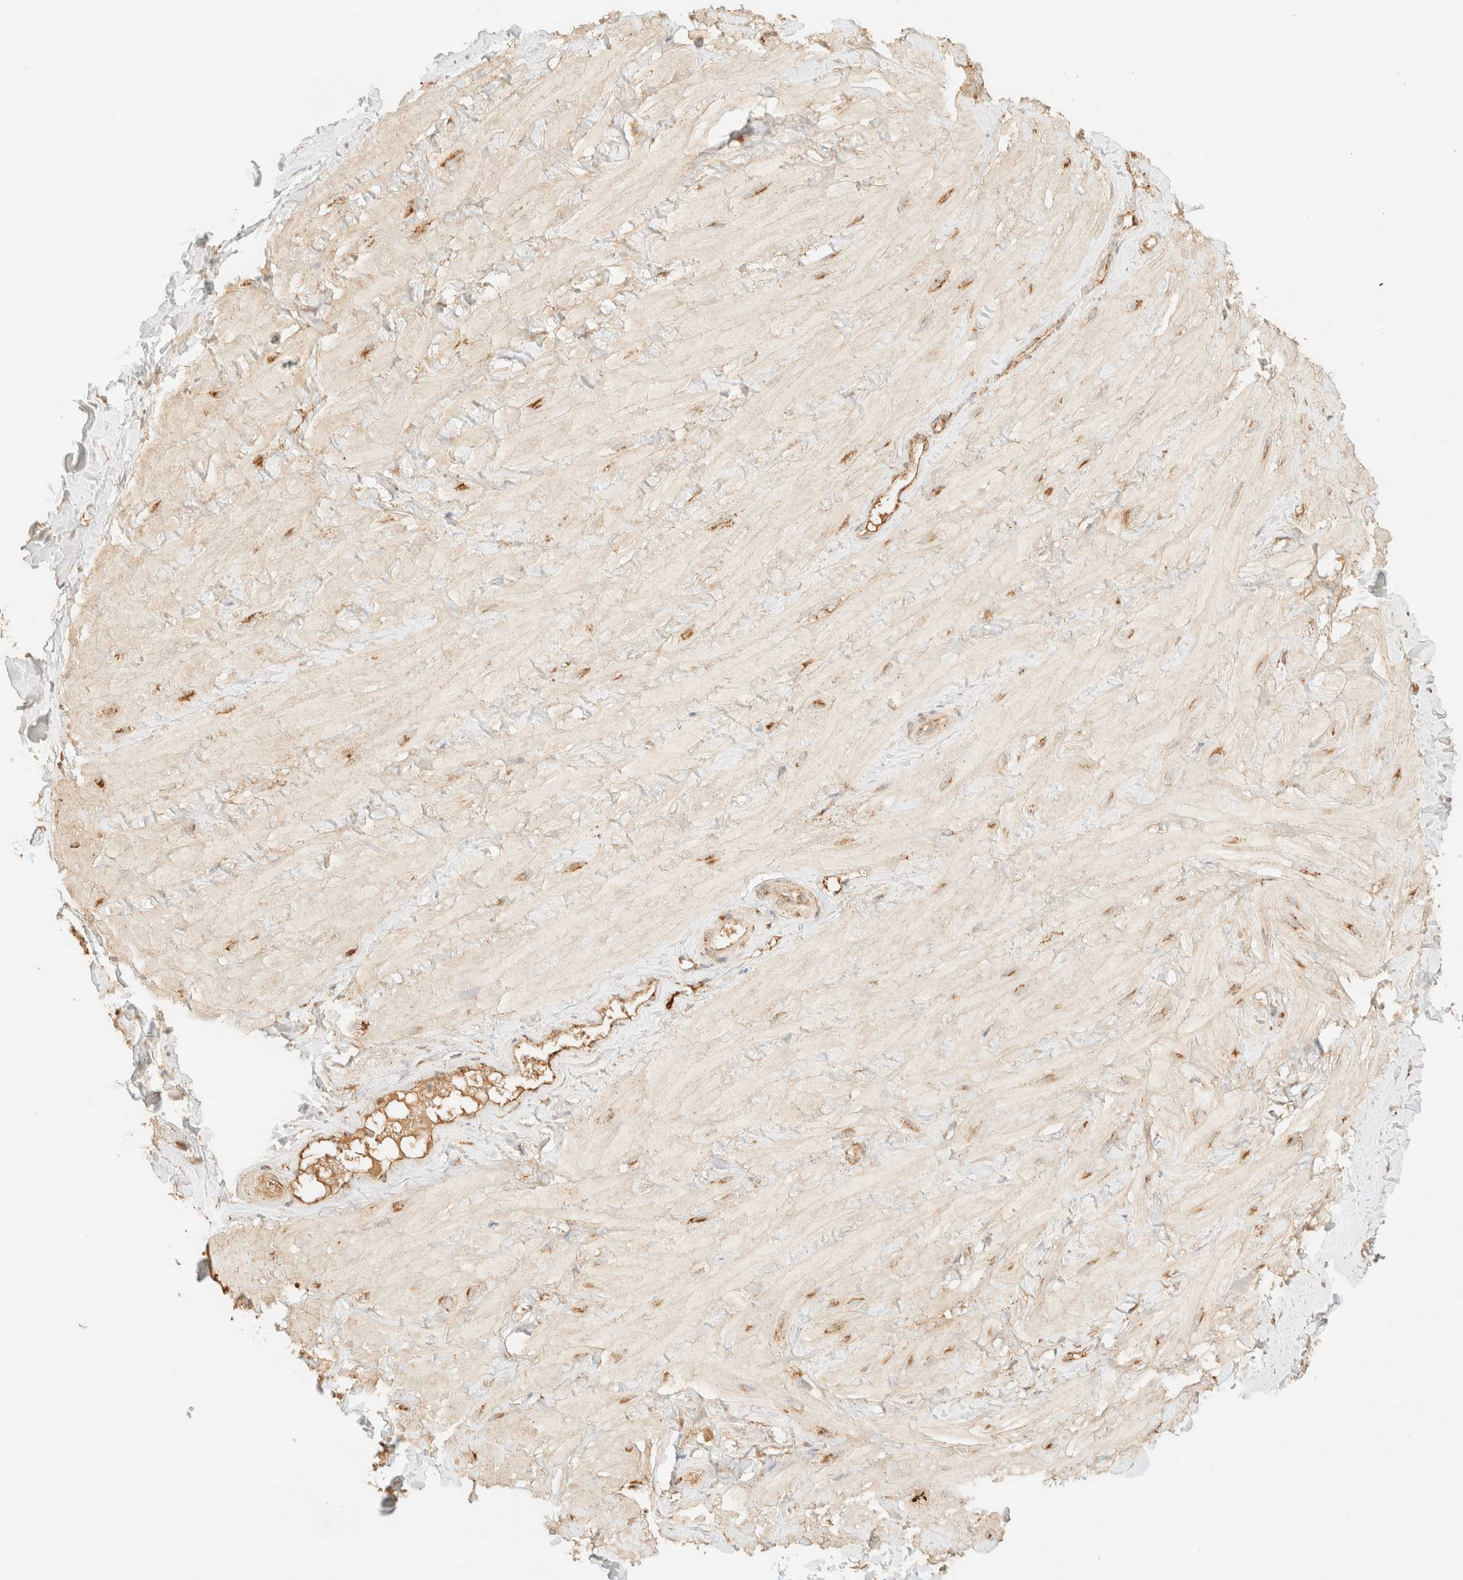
{"staining": {"intensity": "moderate", "quantity": ">75%", "location": "cytoplasmic/membranous"}, "tissue": "adipose tissue", "cell_type": "Adipocytes", "image_type": "normal", "snomed": [{"axis": "morphology", "description": "Normal tissue, NOS"}, {"axis": "topography", "description": "Adipose tissue"}, {"axis": "topography", "description": "Vascular tissue"}, {"axis": "topography", "description": "Peripheral nerve tissue"}], "caption": "Immunohistochemical staining of normal human adipose tissue demonstrates medium levels of moderate cytoplasmic/membranous staining in approximately >75% of adipocytes.", "gene": "SPARCL1", "patient": {"sex": "male", "age": 25}}